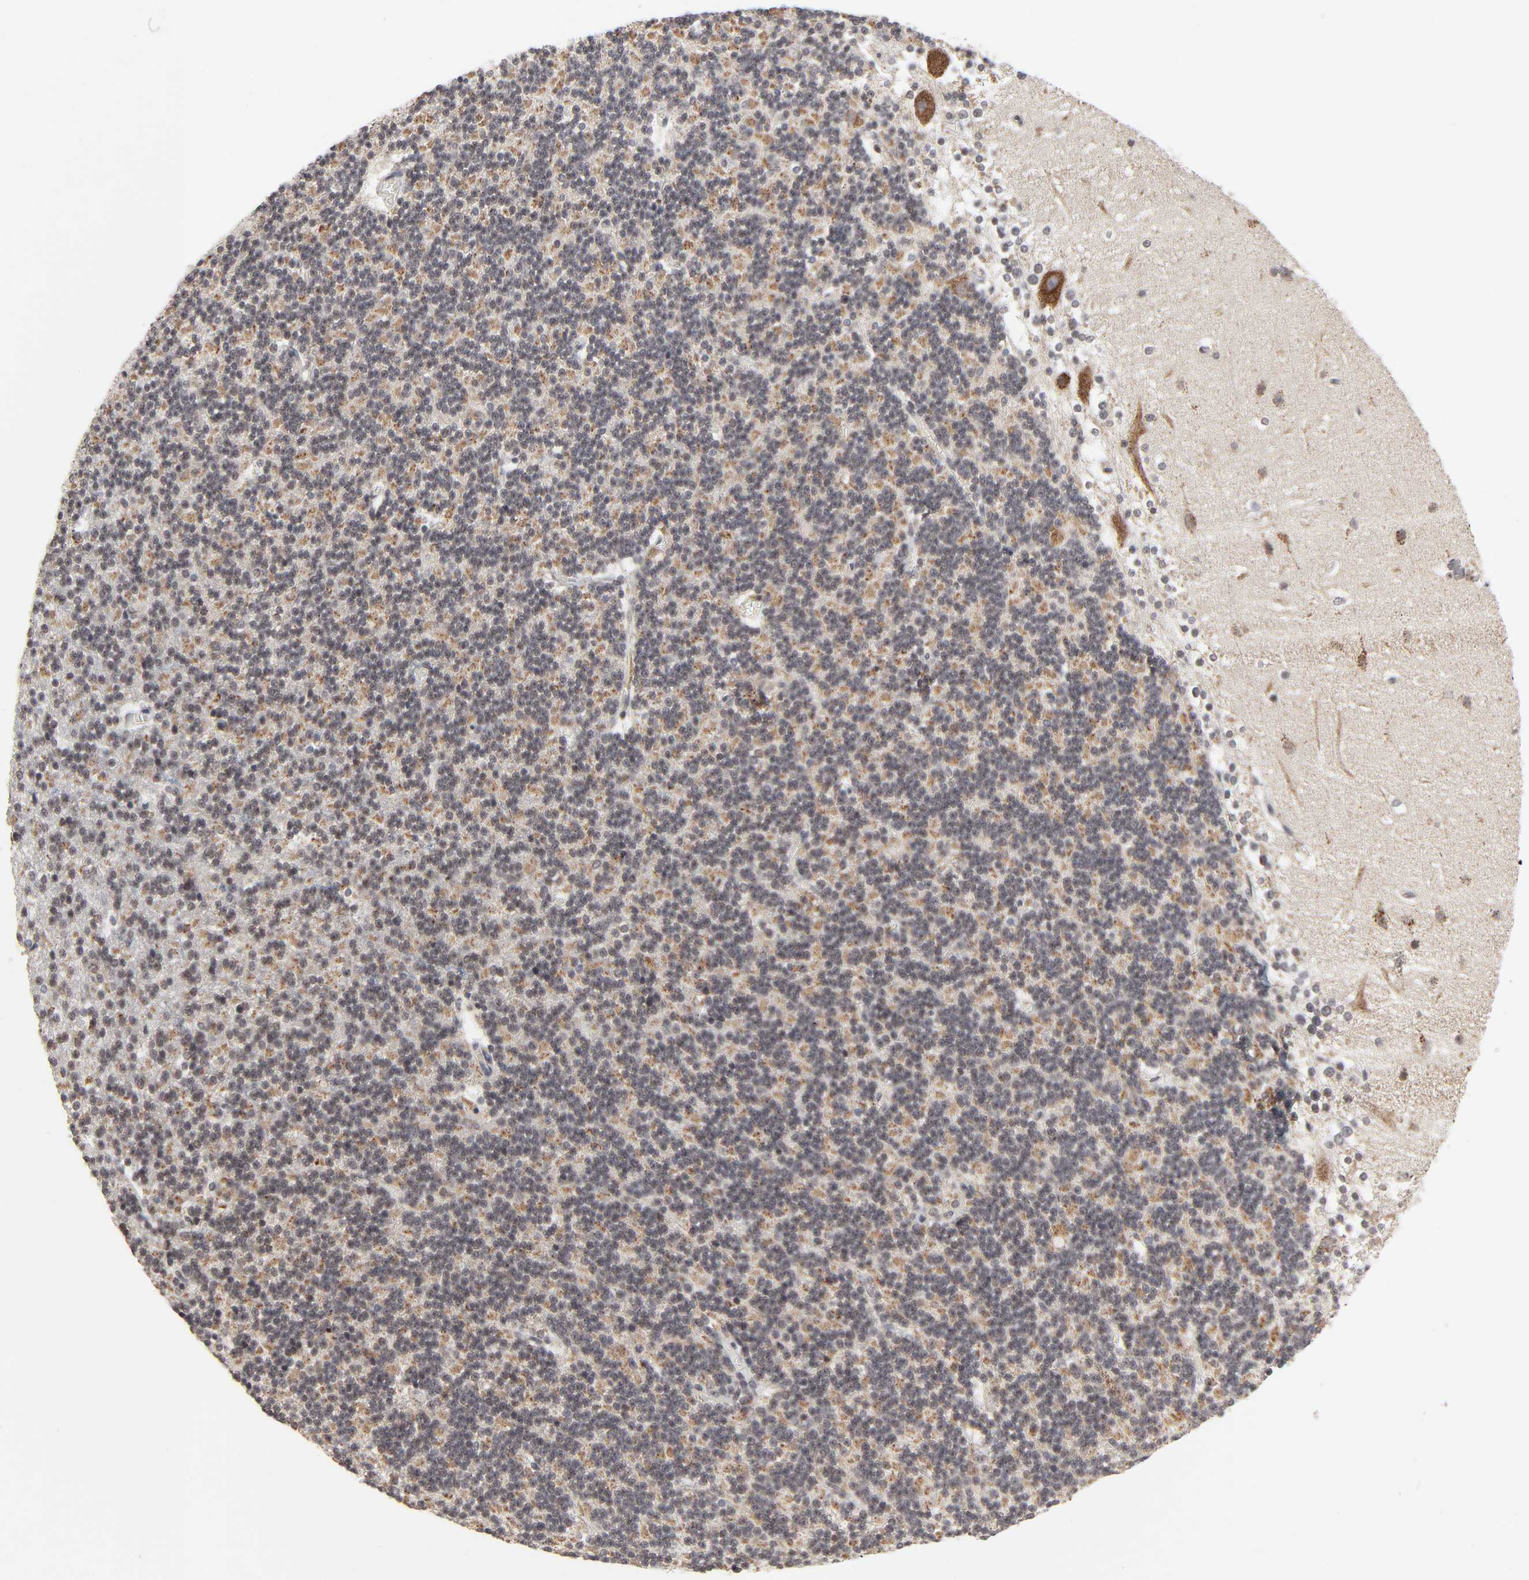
{"staining": {"intensity": "moderate", "quantity": "25%-75%", "location": "cytoplasmic/membranous"}, "tissue": "cerebellum", "cell_type": "Cells in granular layer", "image_type": "normal", "snomed": [{"axis": "morphology", "description": "Normal tissue, NOS"}, {"axis": "topography", "description": "Cerebellum"}], "caption": "Cerebellum stained with immunohistochemistry displays moderate cytoplasmic/membranous staining in about 25%-75% of cells in granular layer. (DAB (3,3'-diaminobenzidine) = brown stain, brightfield microscopy at high magnification).", "gene": "AUH", "patient": {"sex": "female", "age": 19}}